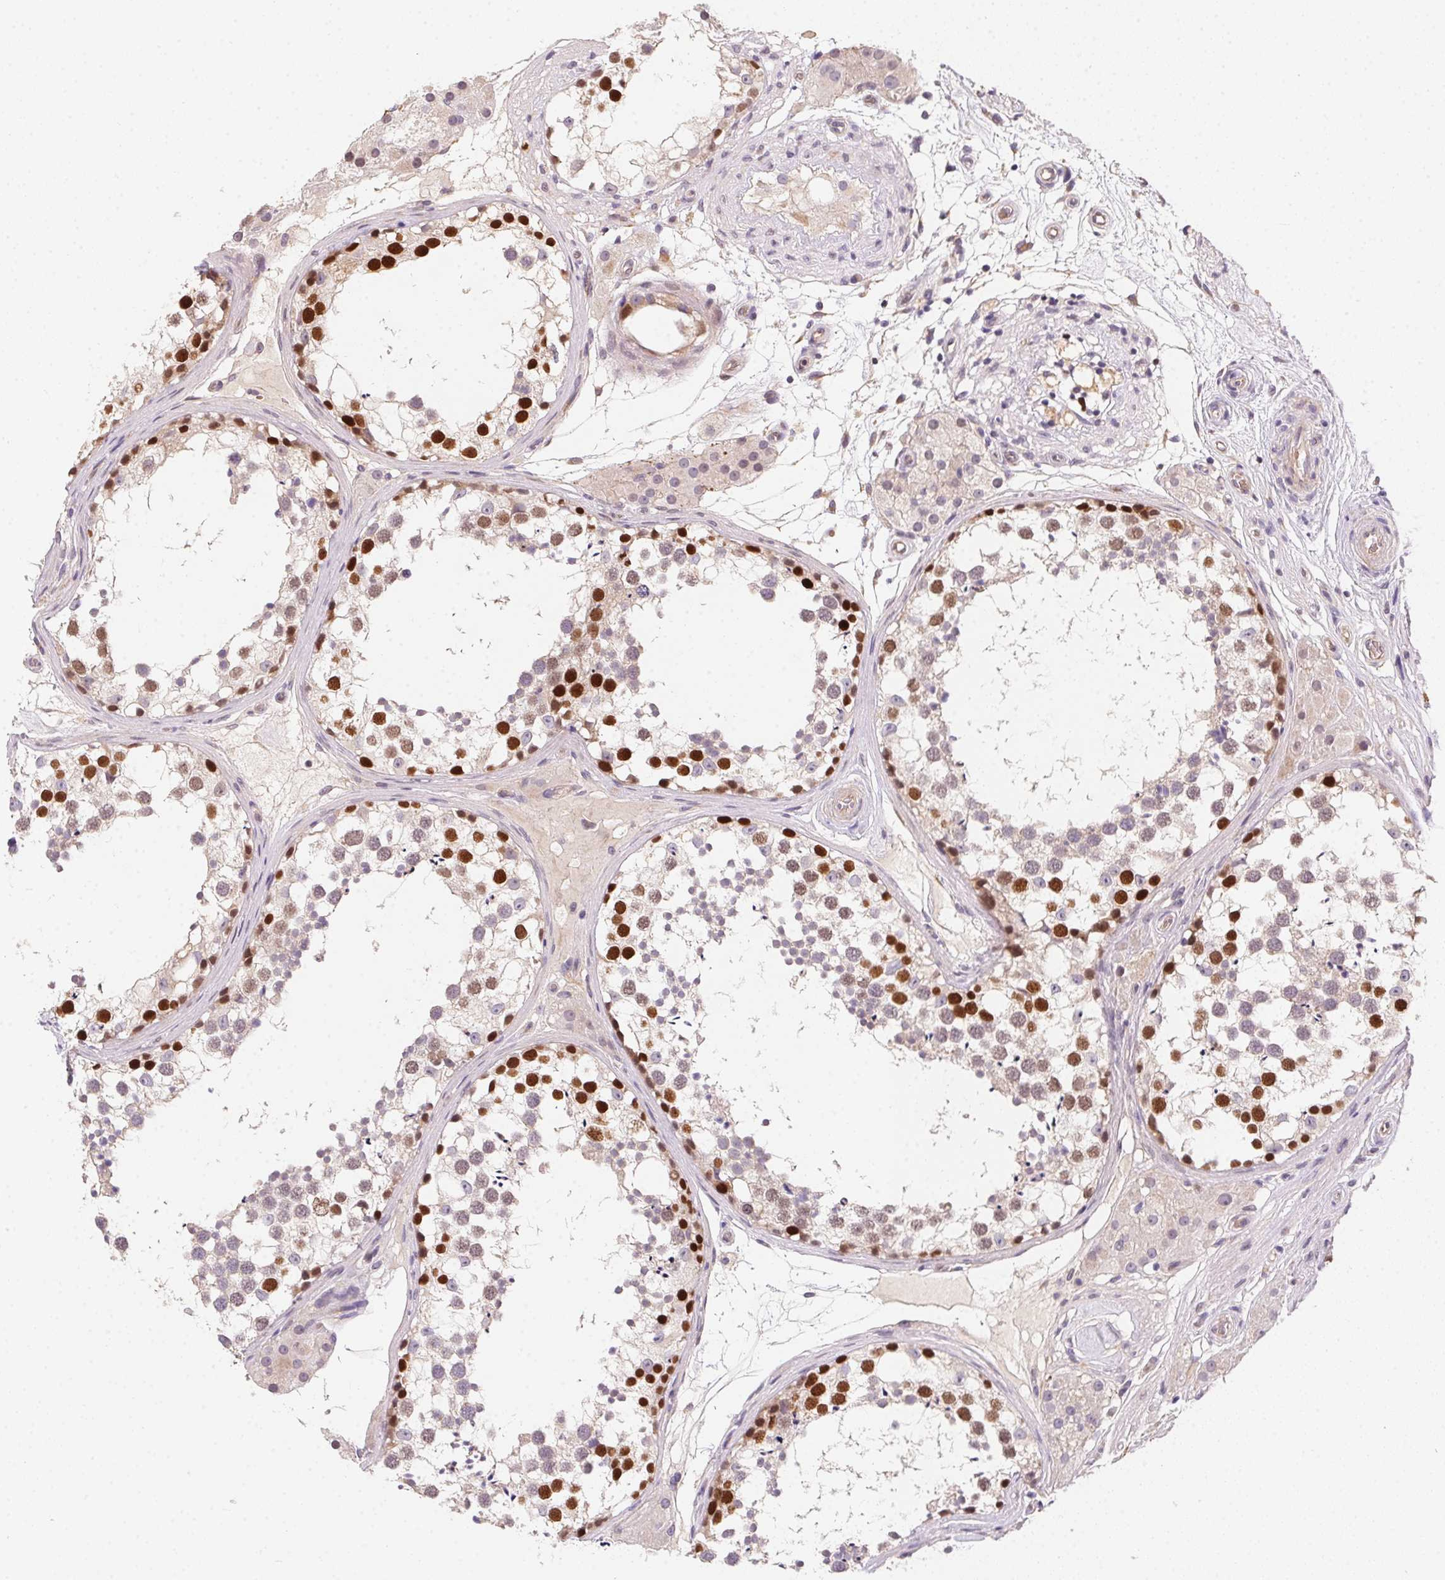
{"staining": {"intensity": "strong", "quantity": "25%-75%", "location": "nuclear"}, "tissue": "testis", "cell_type": "Cells in seminiferous ducts", "image_type": "normal", "snomed": [{"axis": "morphology", "description": "Normal tissue, NOS"}, {"axis": "morphology", "description": "Seminoma, NOS"}, {"axis": "topography", "description": "Testis"}], "caption": "About 25%-75% of cells in seminiferous ducts in benign human testis exhibit strong nuclear protein staining as visualized by brown immunohistochemical staining.", "gene": "HELLS", "patient": {"sex": "male", "age": 65}}